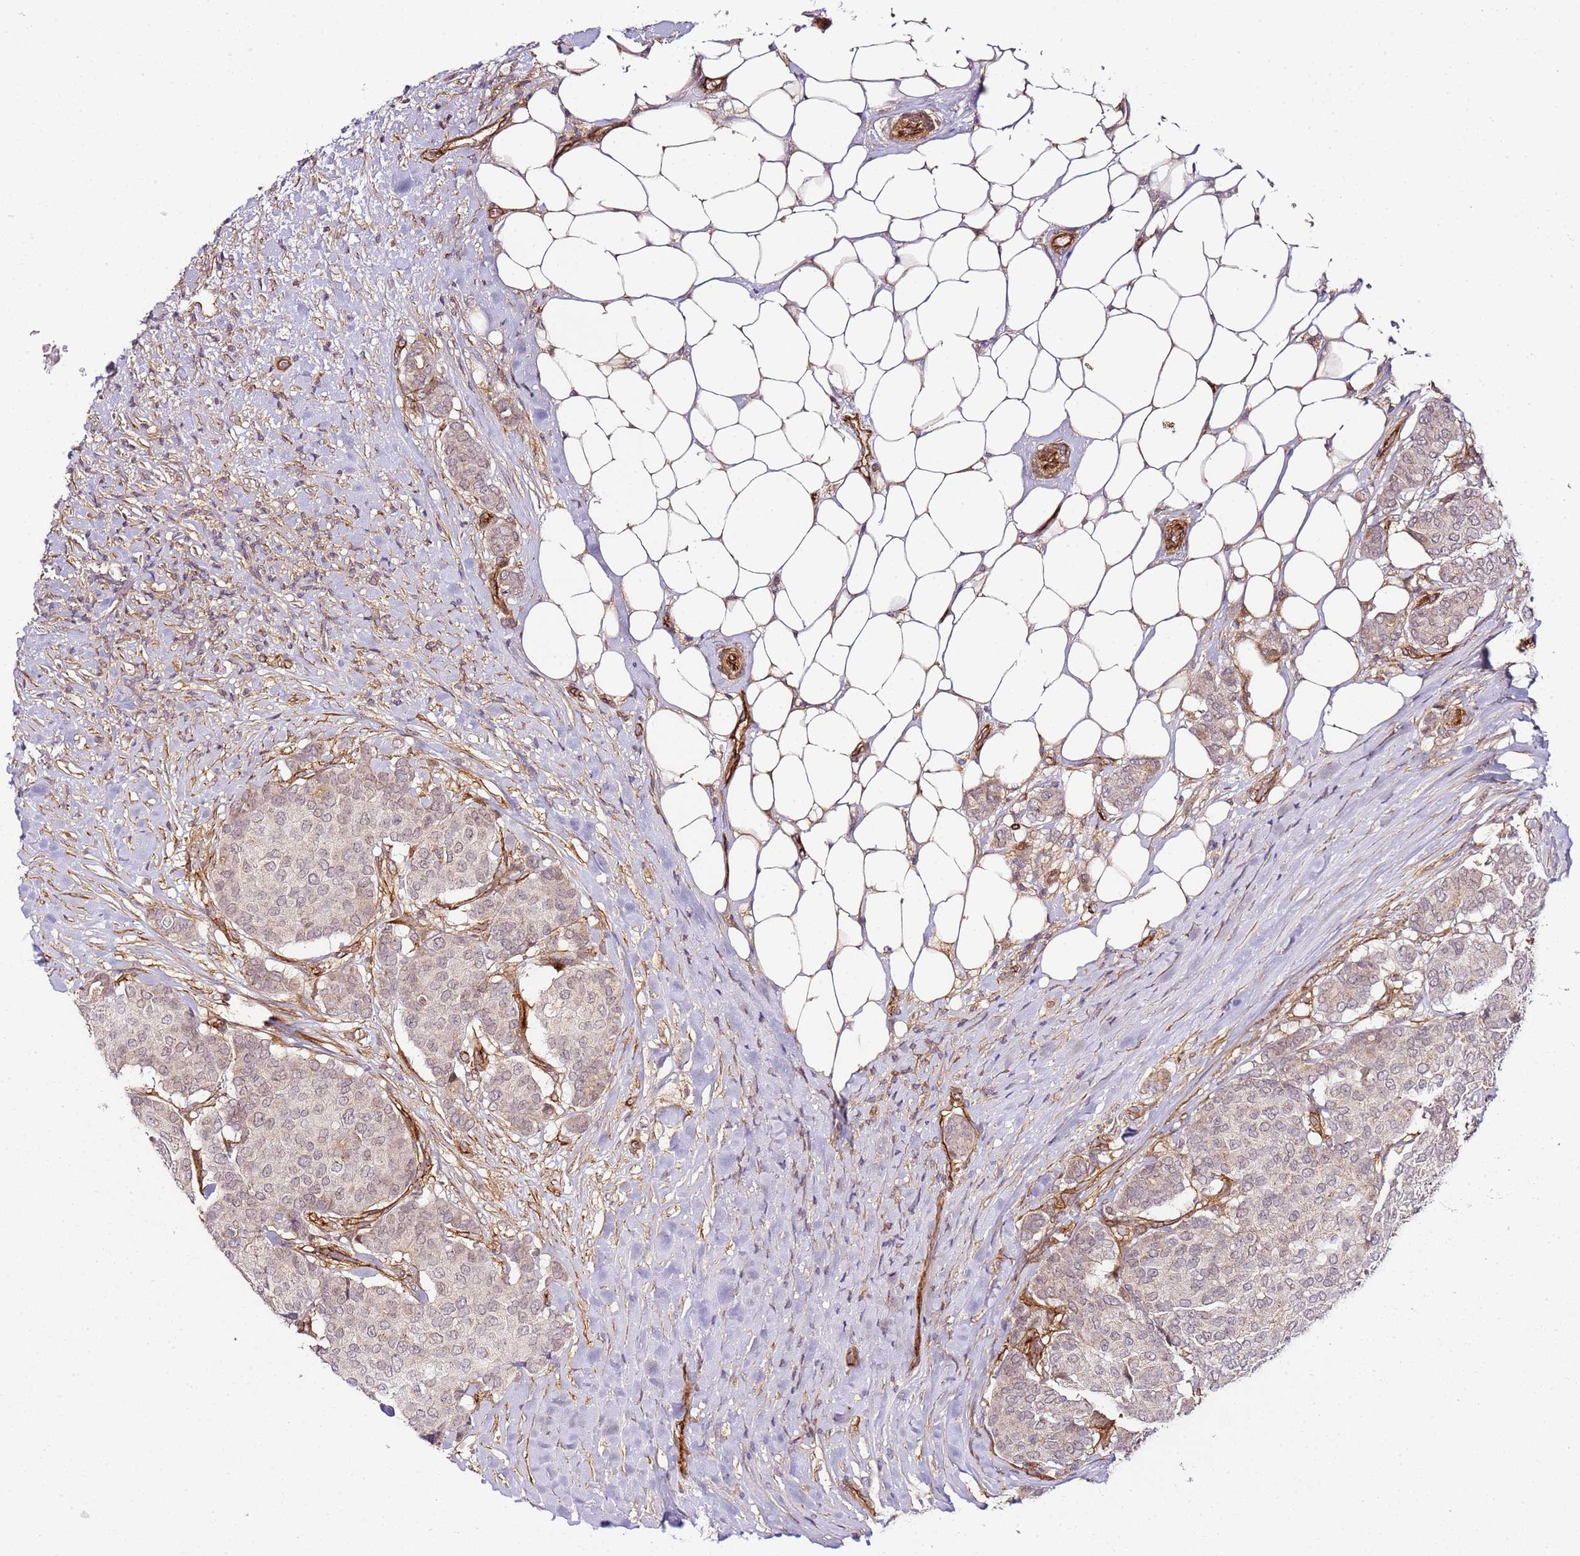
{"staining": {"intensity": "weak", "quantity": "<25%", "location": "nuclear"}, "tissue": "breast cancer", "cell_type": "Tumor cells", "image_type": "cancer", "snomed": [{"axis": "morphology", "description": "Duct carcinoma"}, {"axis": "topography", "description": "Breast"}], "caption": "This is a photomicrograph of immunohistochemistry (IHC) staining of breast cancer (invasive ductal carcinoma), which shows no expression in tumor cells.", "gene": "CCNYL1", "patient": {"sex": "female", "age": 75}}